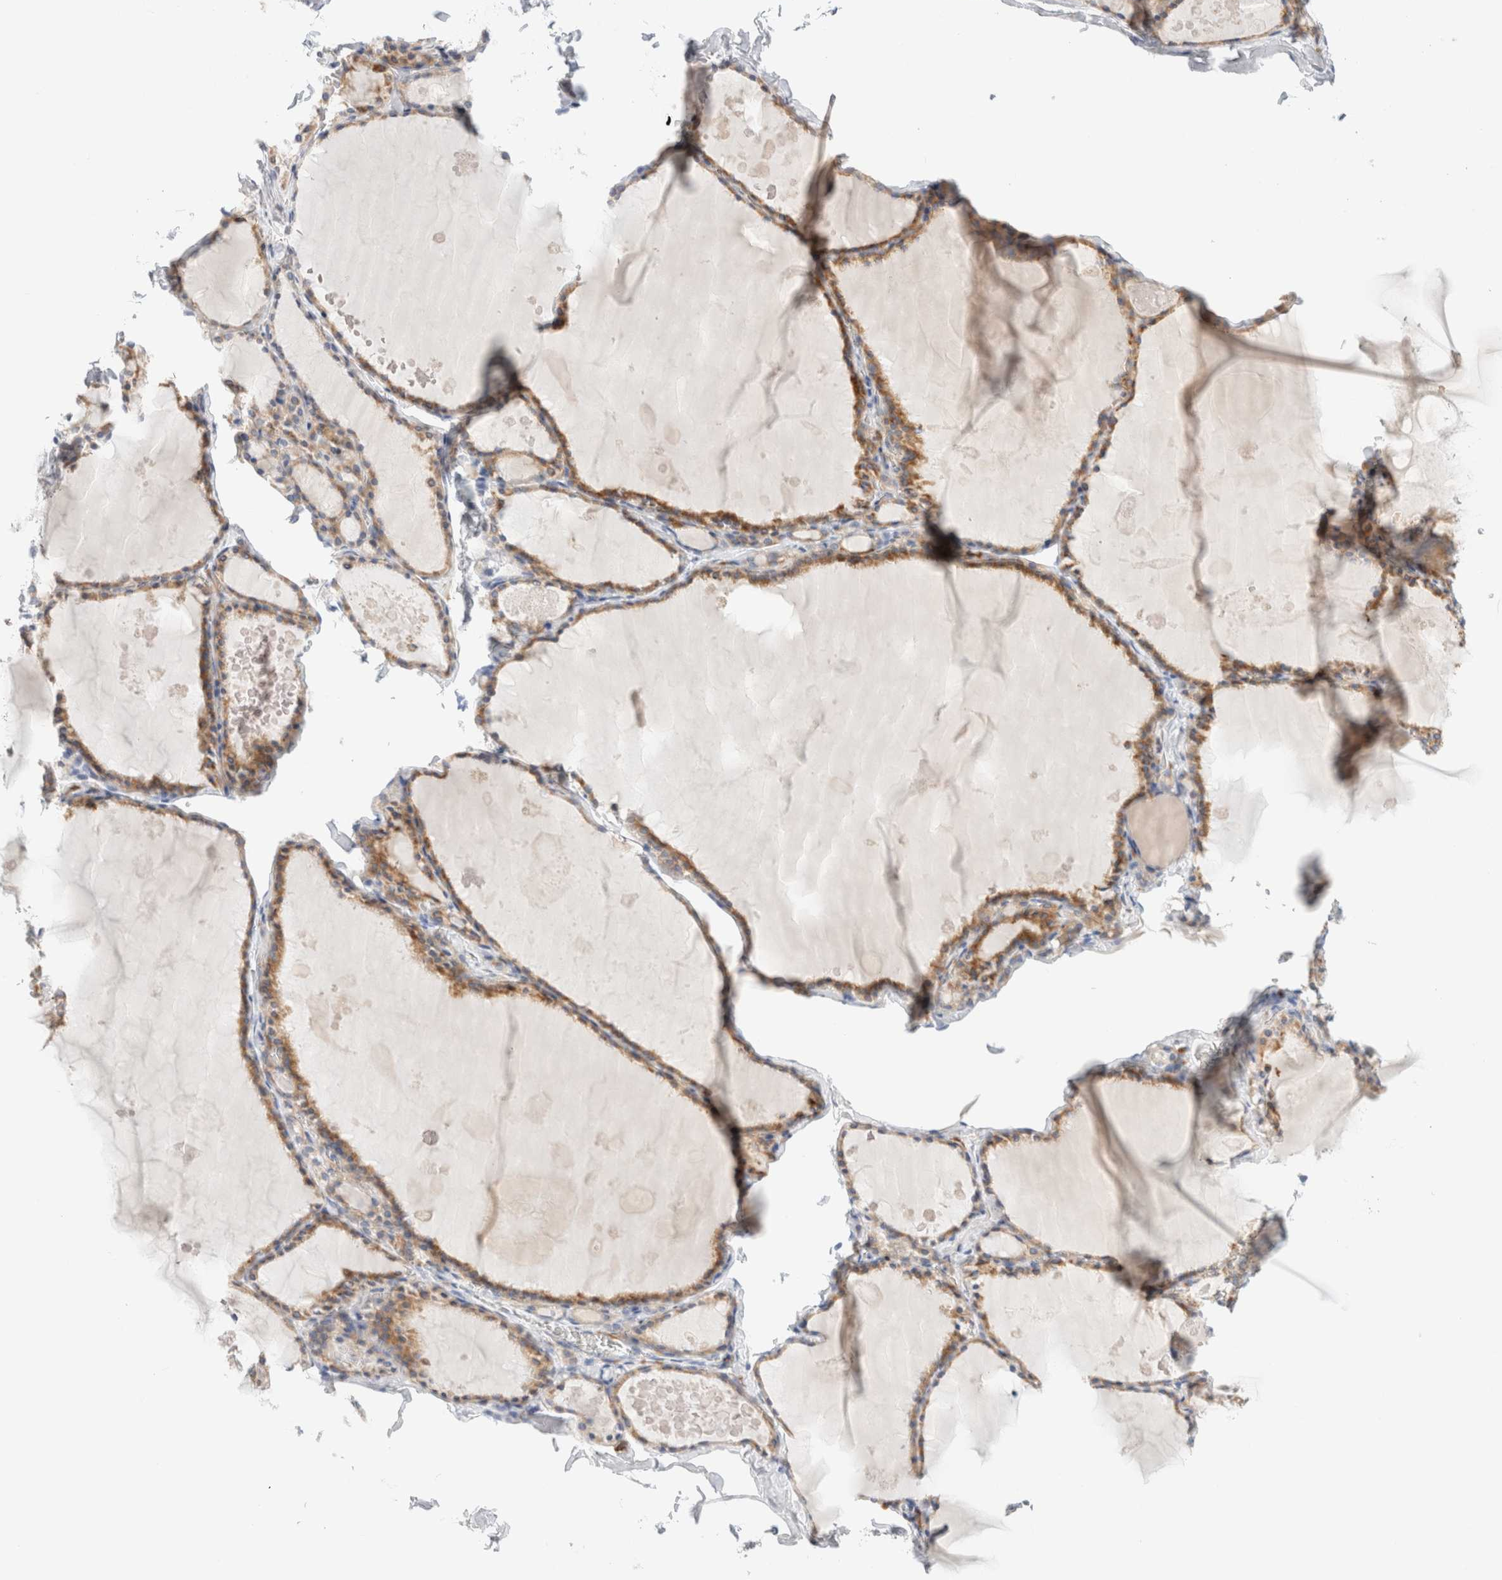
{"staining": {"intensity": "moderate", "quantity": ">75%", "location": "cytoplasmic/membranous"}, "tissue": "thyroid gland", "cell_type": "Glandular cells", "image_type": "normal", "snomed": [{"axis": "morphology", "description": "Normal tissue, NOS"}, {"axis": "topography", "description": "Thyroid gland"}], "caption": "Moderate cytoplasmic/membranous expression is seen in approximately >75% of glandular cells in unremarkable thyroid gland.", "gene": "GADD45G", "patient": {"sex": "male", "age": 56}}